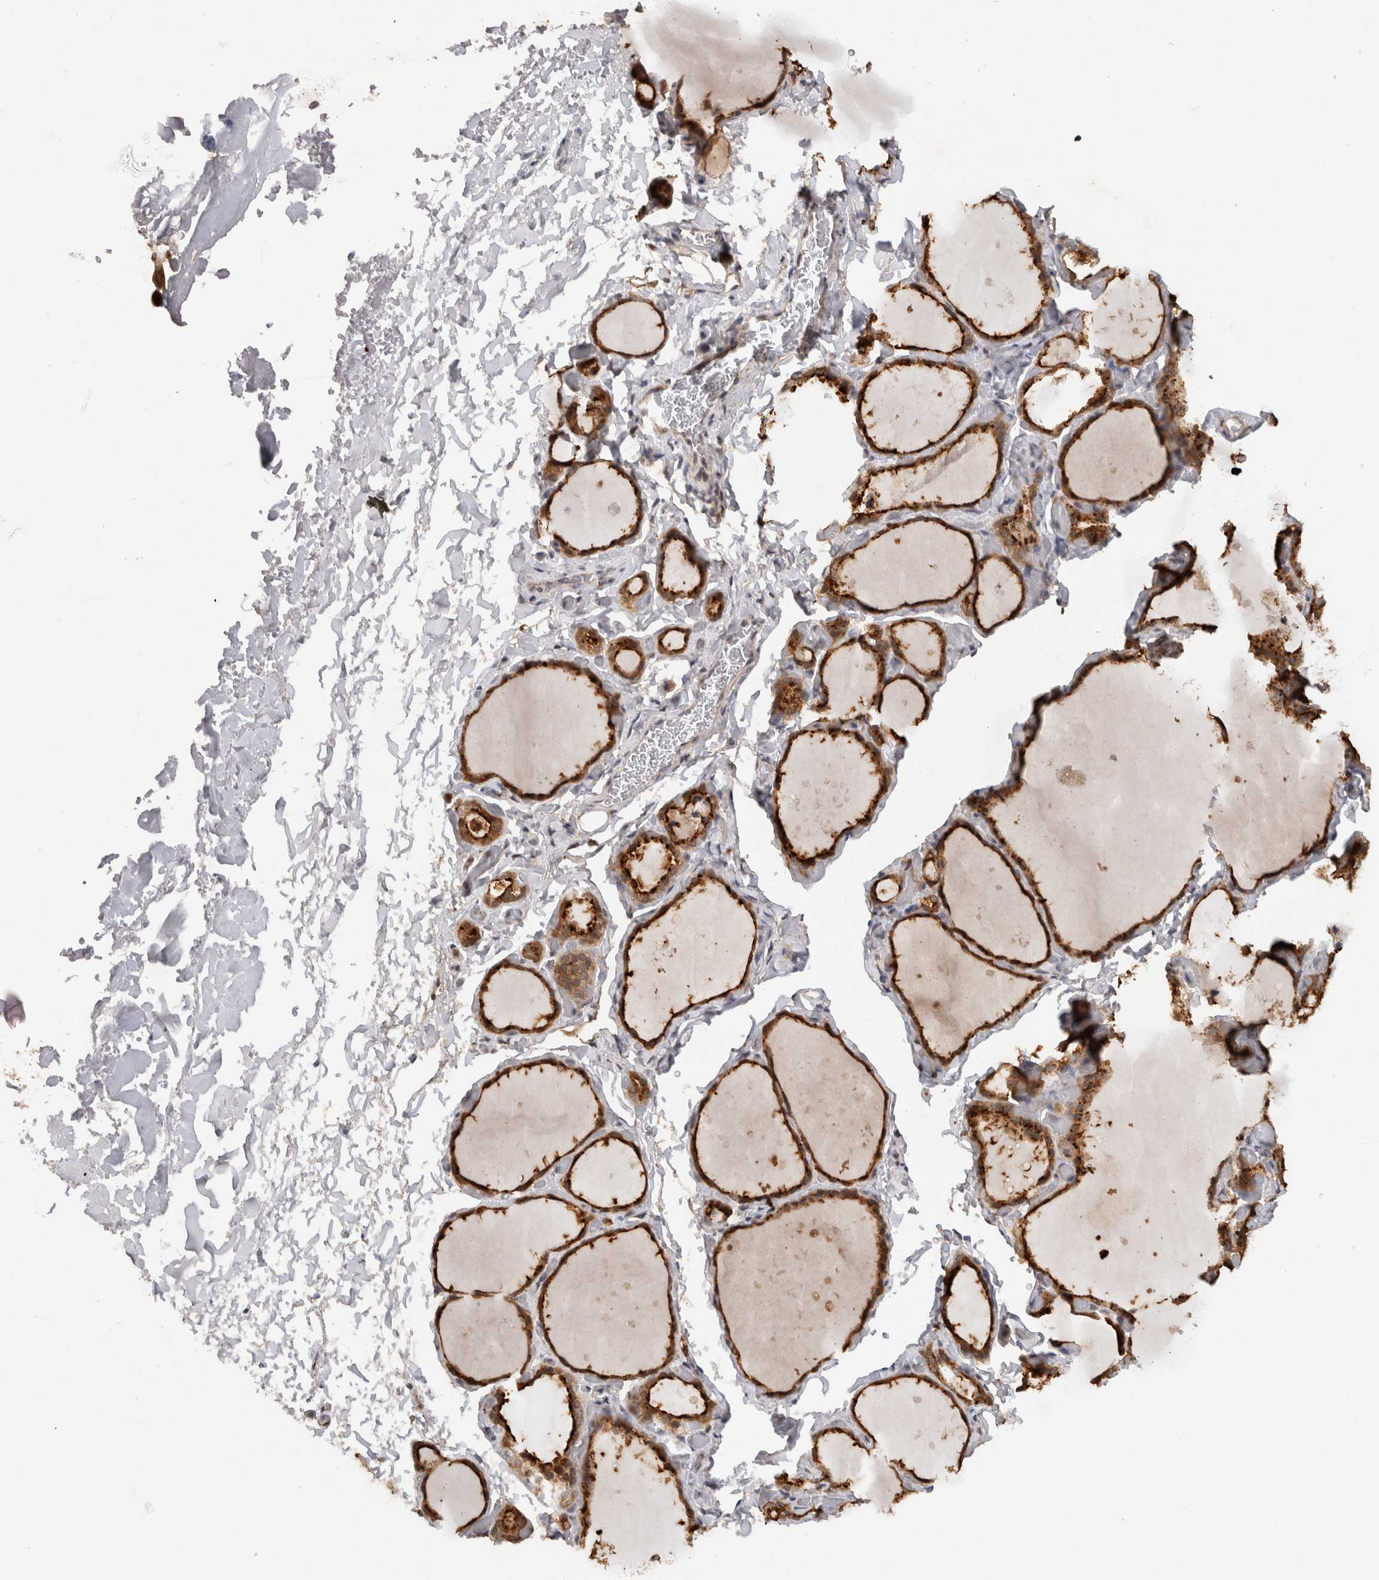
{"staining": {"intensity": "strong", "quantity": ">75%", "location": "cytoplasmic/membranous"}, "tissue": "thyroid gland", "cell_type": "Glandular cells", "image_type": "normal", "snomed": [{"axis": "morphology", "description": "Normal tissue, NOS"}, {"axis": "topography", "description": "Thyroid gland"}], "caption": "IHC staining of benign thyroid gland, which shows high levels of strong cytoplasmic/membranous expression in approximately >75% of glandular cells indicating strong cytoplasmic/membranous protein positivity. The staining was performed using DAB (brown) for protein detection and nuclei were counterstained in hematoxylin (blue).", "gene": "ACAT2", "patient": {"sex": "female", "age": 44}}